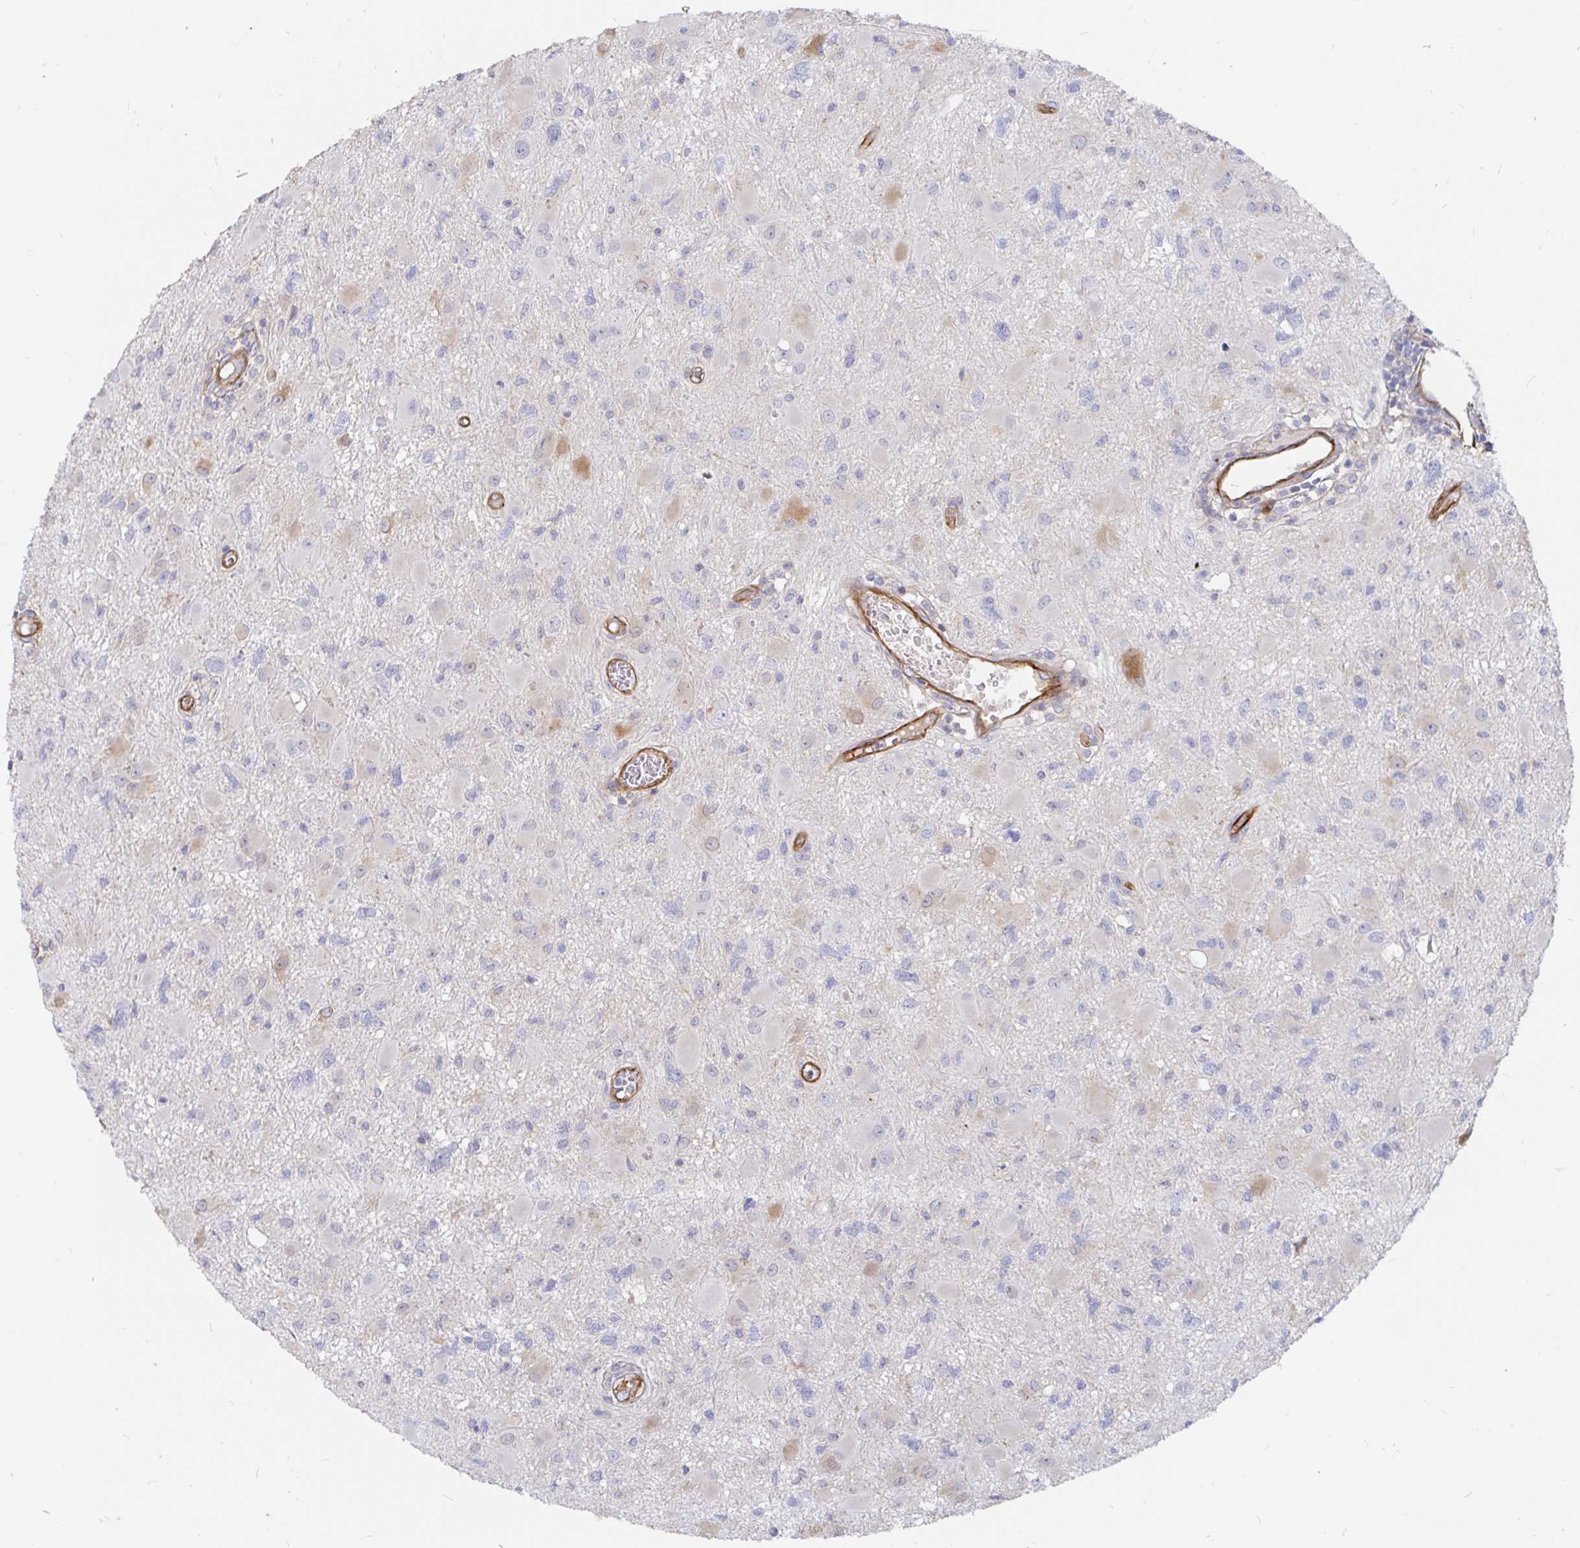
{"staining": {"intensity": "negative", "quantity": "none", "location": "none"}, "tissue": "glioma", "cell_type": "Tumor cells", "image_type": "cancer", "snomed": [{"axis": "morphology", "description": "Glioma, malignant, High grade"}, {"axis": "topography", "description": "Brain"}], "caption": "The image demonstrates no staining of tumor cells in malignant glioma (high-grade).", "gene": "KCTD19", "patient": {"sex": "male", "age": 54}}